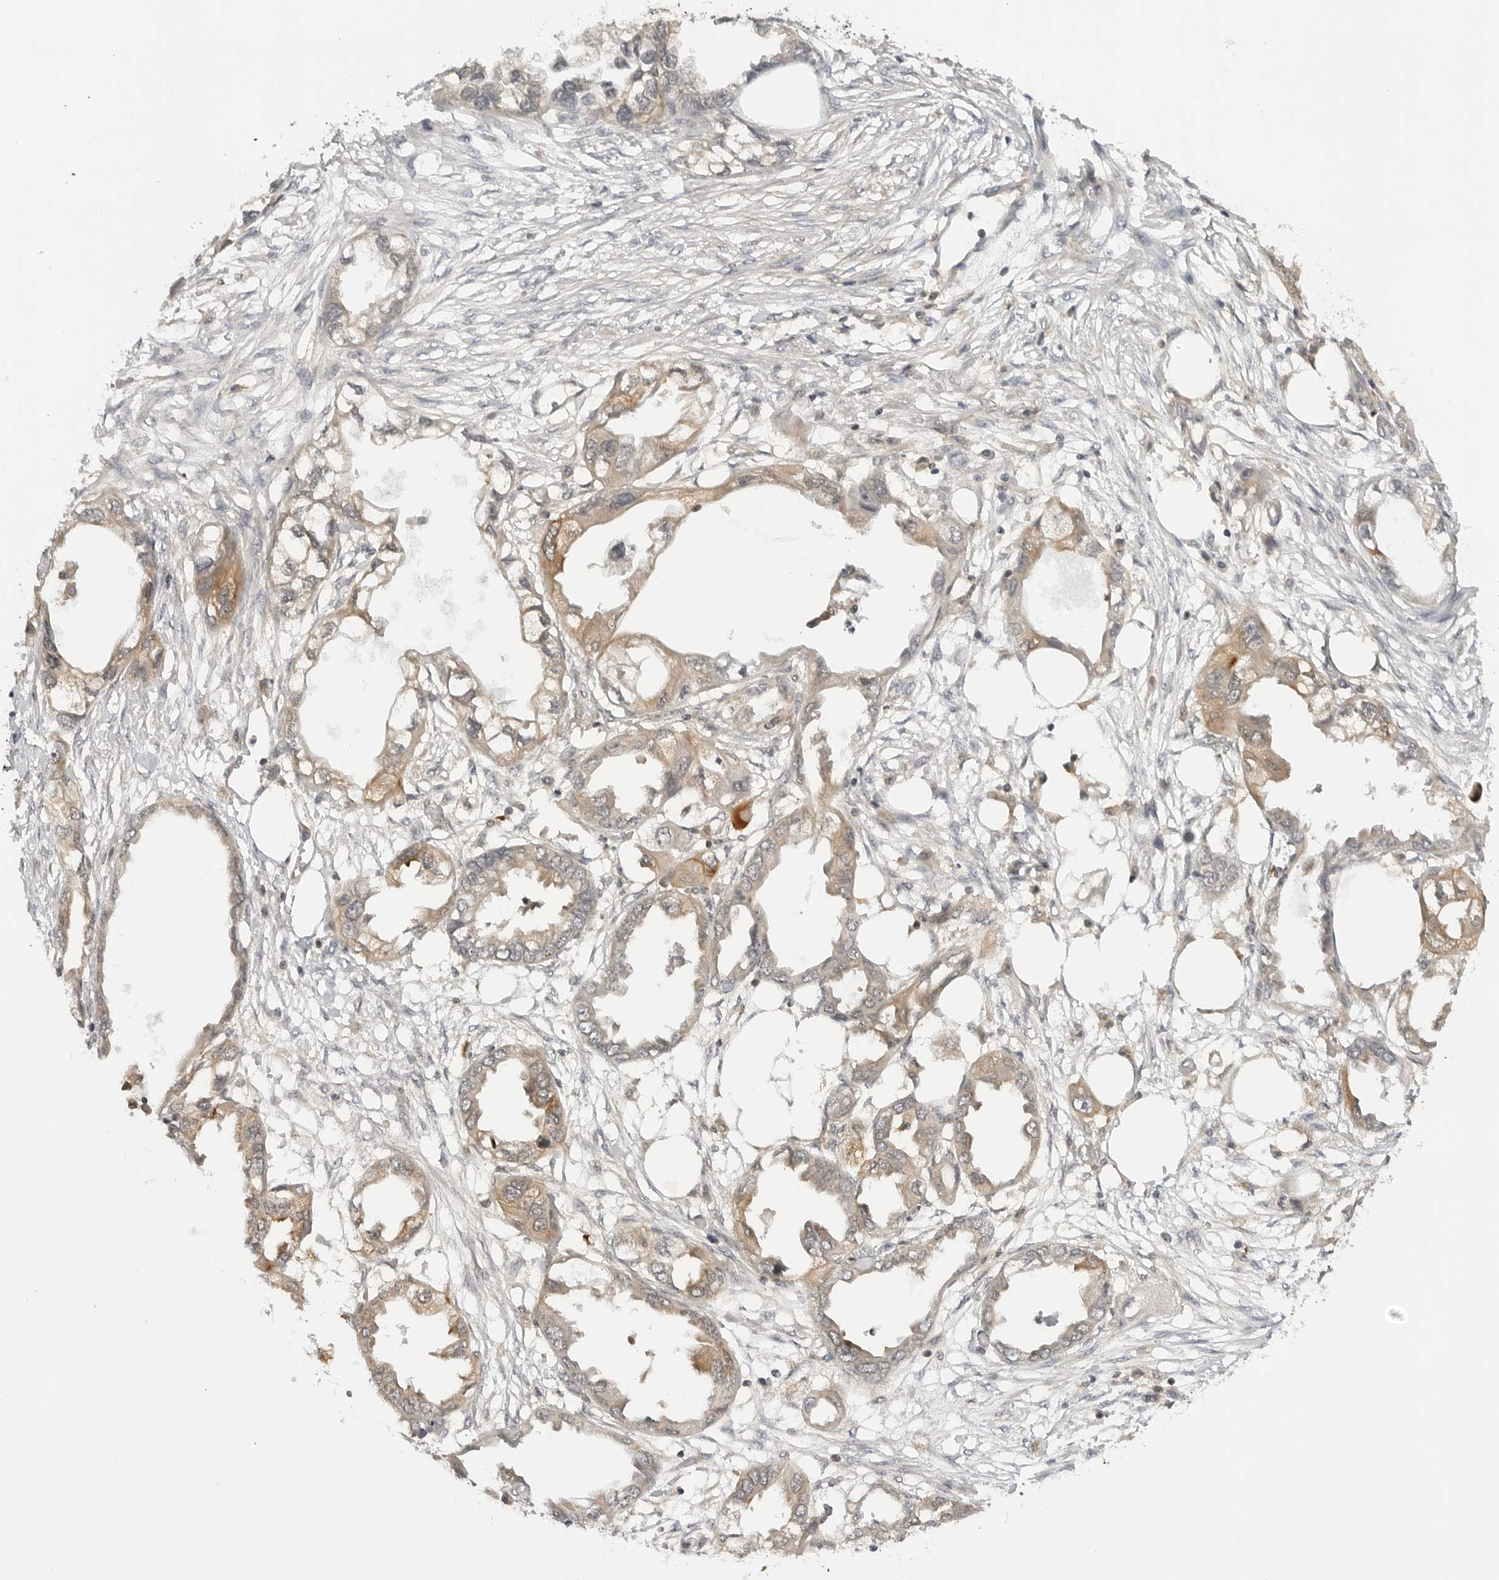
{"staining": {"intensity": "weak", "quantity": "25%-75%", "location": "cytoplasmic/membranous"}, "tissue": "endometrial cancer", "cell_type": "Tumor cells", "image_type": "cancer", "snomed": [{"axis": "morphology", "description": "Adenocarcinoma, NOS"}, {"axis": "morphology", "description": "Adenocarcinoma, metastatic, NOS"}, {"axis": "topography", "description": "Adipose tissue"}, {"axis": "topography", "description": "Endometrium"}], "caption": "The immunohistochemical stain labels weak cytoplasmic/membranous expression in tumor cells of metastatic adenocarcinoma (endometrial) tissue.", "gene": "MAP2K5", "patient": {"sex": "female", "age": 67}}